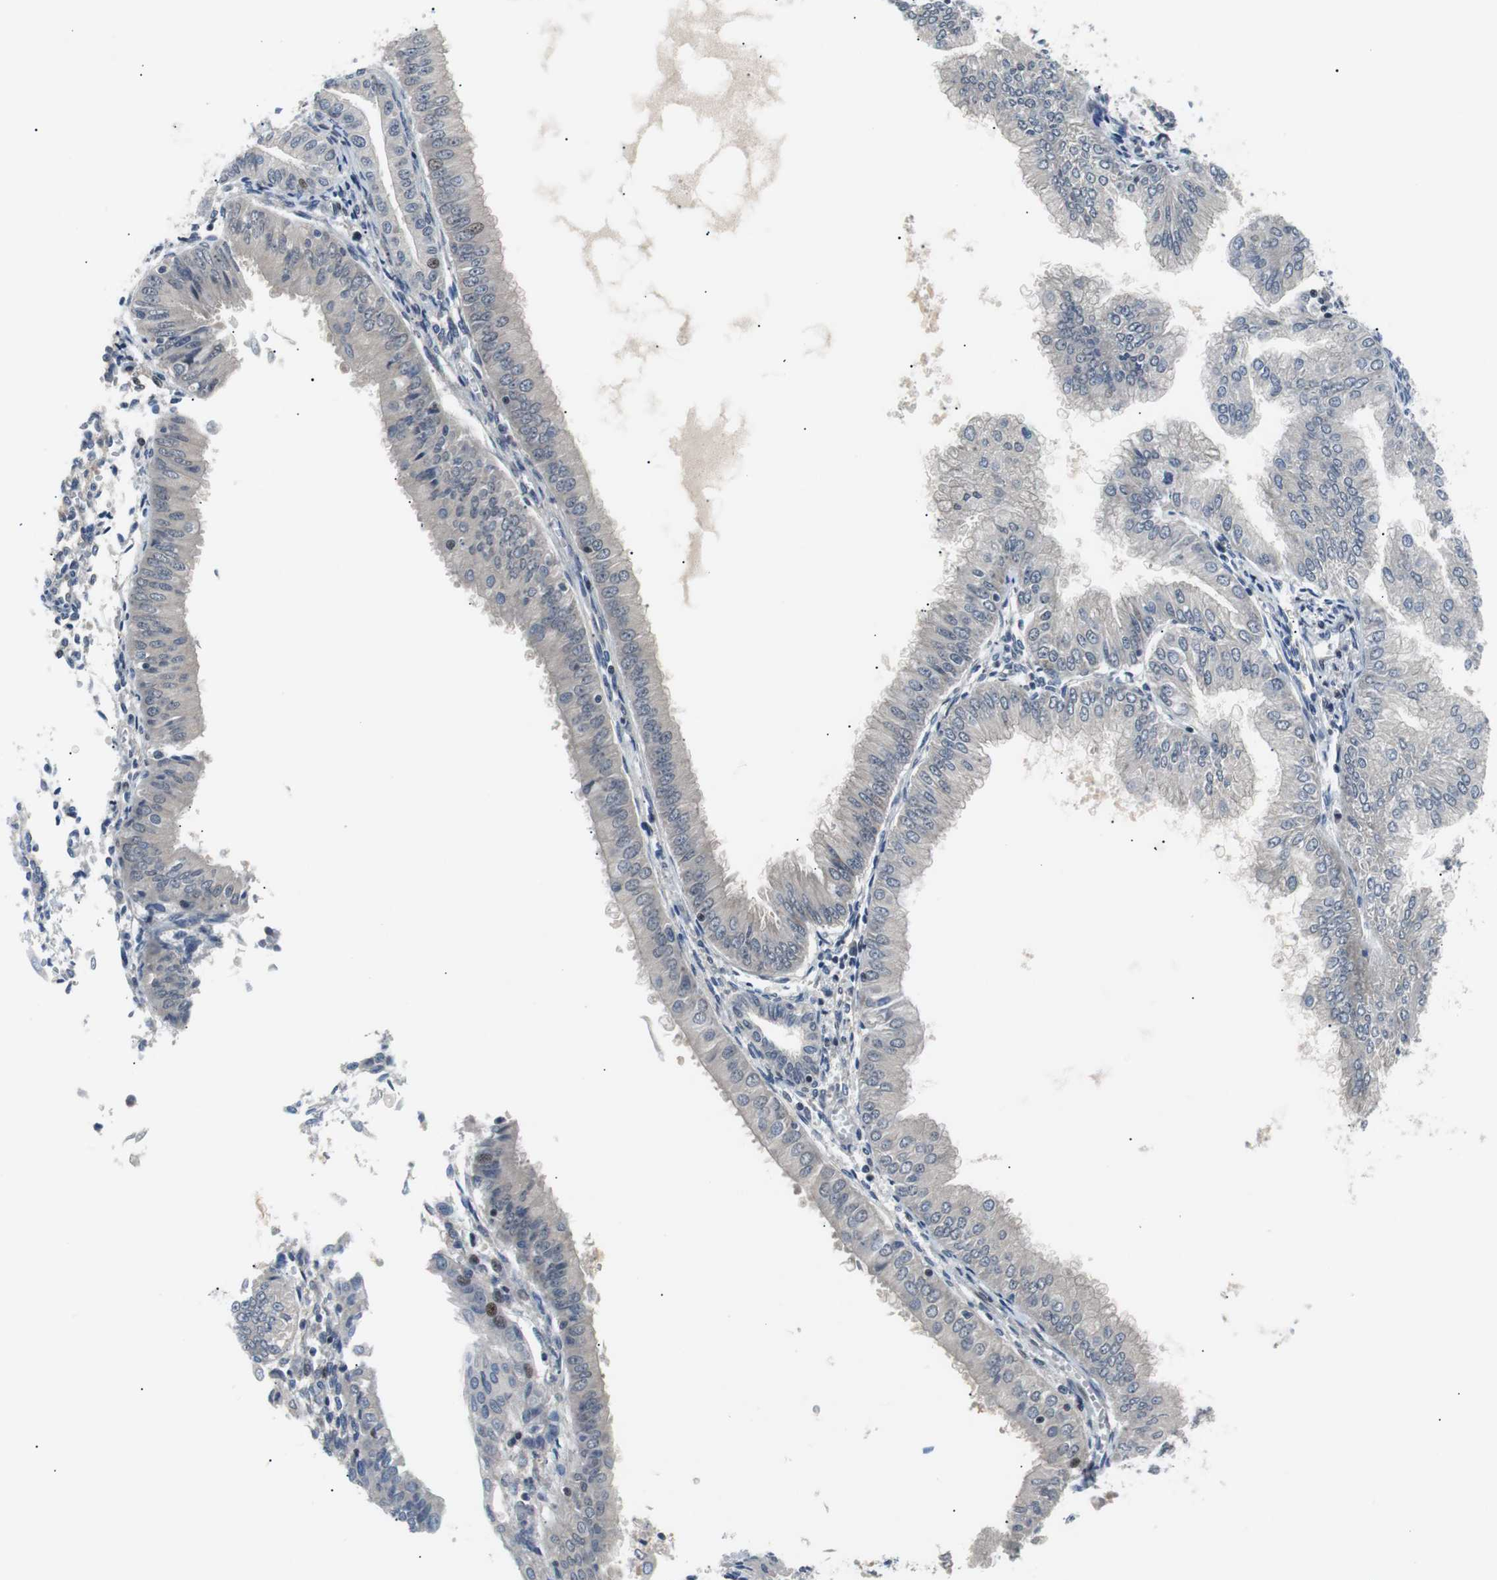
{"staining": {"intensity": "negative", "quantity": "none", "location": "none"}, "tissue": "endometrial cancer", "cell_type": "Tumor cells", "image_type": "cancer", "snomed": [{"axis": "morphology", "description": "Adenocarcinoma, NOS"}, {"axis": "topography", "description": "Endometrium"}], "caption": "Tumor cells are negative for brown protein staining in endometrial adenocarcinoma.", "gene": "MAP2K4", "patient": {"sex": "female", "age": 53}}